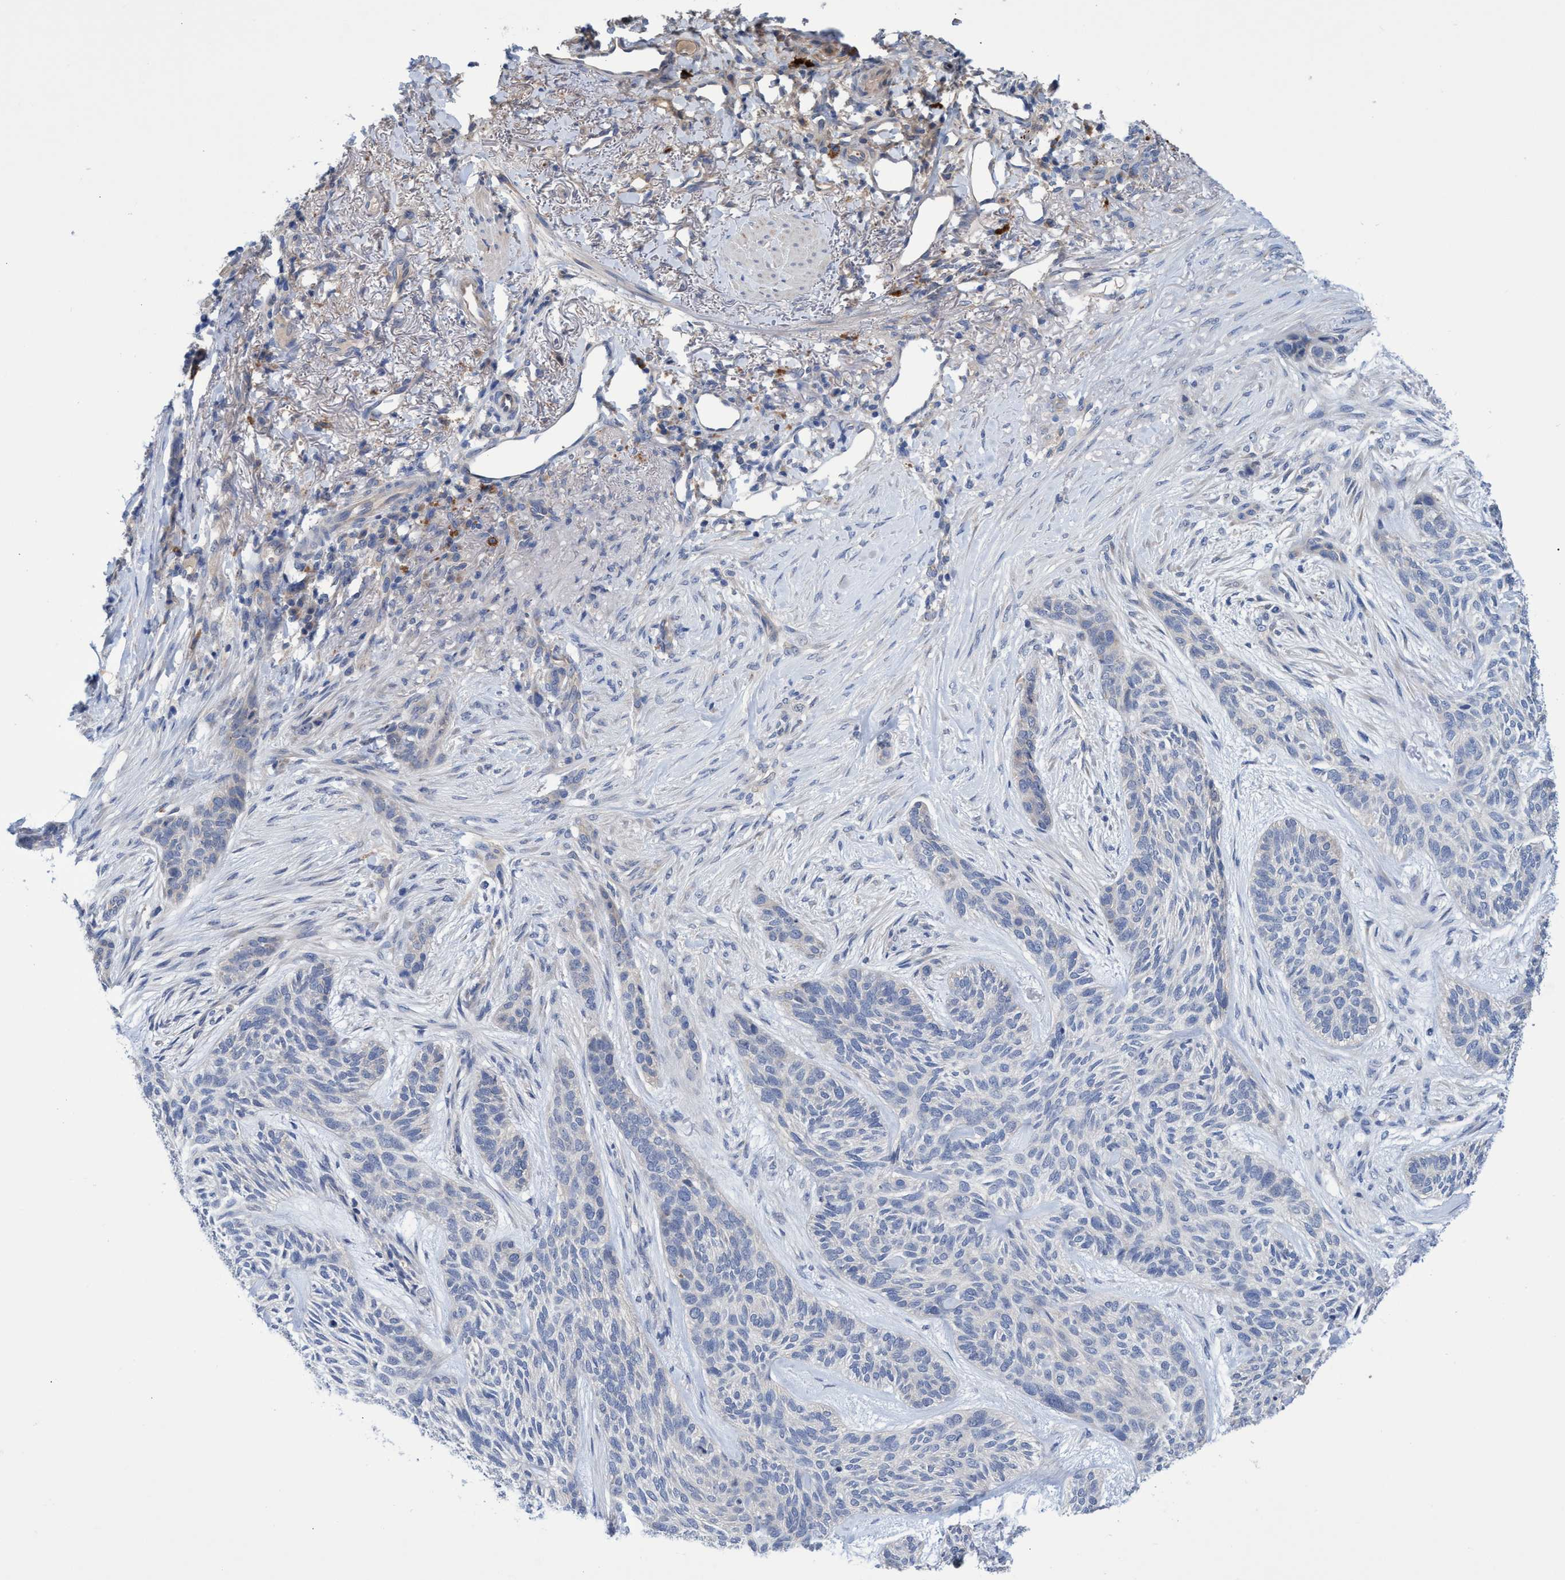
{"staining": {"intensity": "negative", "quantity": "none", "location": "none"}, "tissue": "skin cancer", "cell_type": "Tumor cells", "image_type": "cancer", "snomed": [{"axis": "morphology", "description": "Basal cell carcinoma"}, {"axis": "topography", "description": "Skin"}], "caption": "This photomicrograph is of skin cancer stained with IHC to label a protein in brown with the nuclei are counter-stained blue. There is no positivity in tumor cells.", "gene": "SVEP1", "patient": {"sex": "male", "age": 55}}